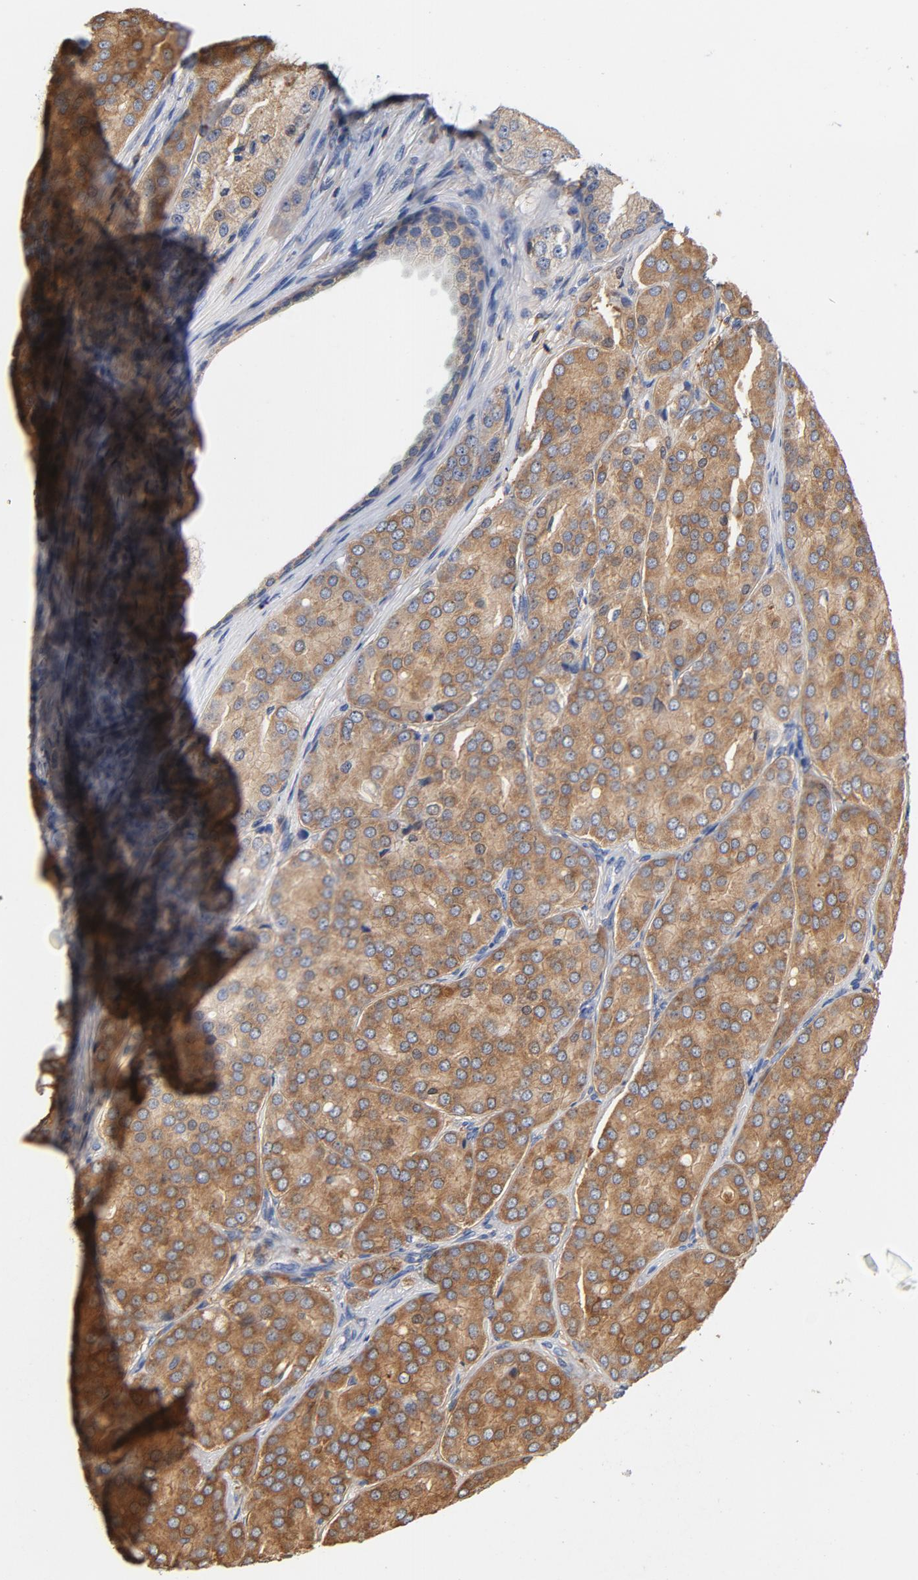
{"staining": {"intensity": "moderate", "quantity": ">75%", "location": "cytoplasmic/membranous"}, "tissue": "prostate cancer", "cell_type": "Tumor cells", "image_type": "cancer", "snomed": [{"axis": "morphology", "description": "Adenocarcinoma, High grade"}, {"axis": "topography", "description": "Prostate"}], "caption": "The immunohistochemical stain shows moderate cytoplasmic/membranous expression in tumor cells of high-grade adenocarcinoma (prostate) tissue.", "gene": "EZR", "patient": {"sex": "male", "age": 64}}